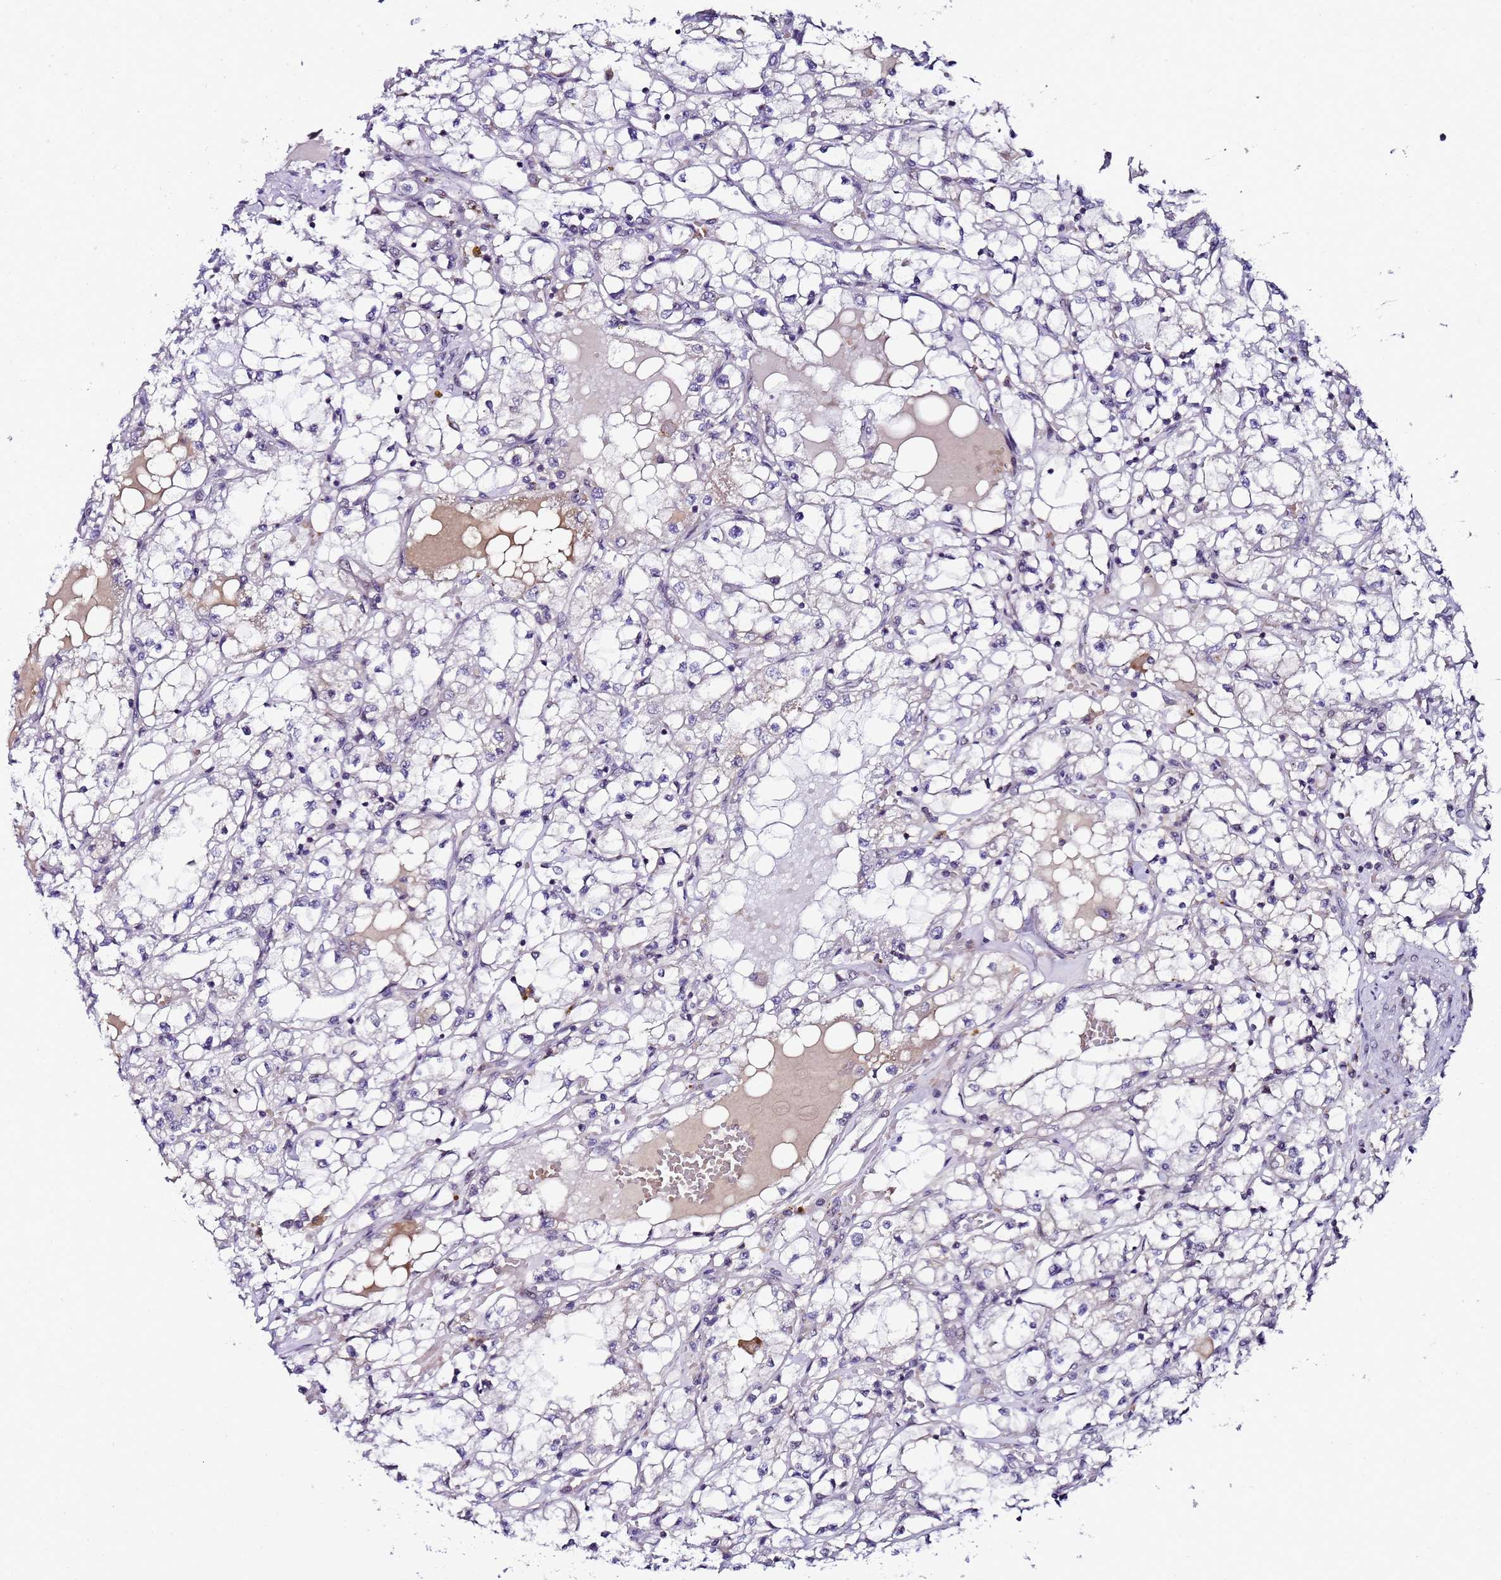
{"staining": {"intensity": "negative", "quantity": "none", "location": "none"}, "tissue": "renal cancer", "cell_type": "Tumor cells", "image_type": "cancer", "snomed": [{"axis": "morphology", "description": "Adenocarcinoma, NOS"}, {"axis": "topography", "description": "Kidney"}], "caption": "Renal cancer stained for a protein using immunohistochemistry reveals no positivity tumor cells.", "gene": "C19orf47", "patient": {"sex": "male", "age": 56}}